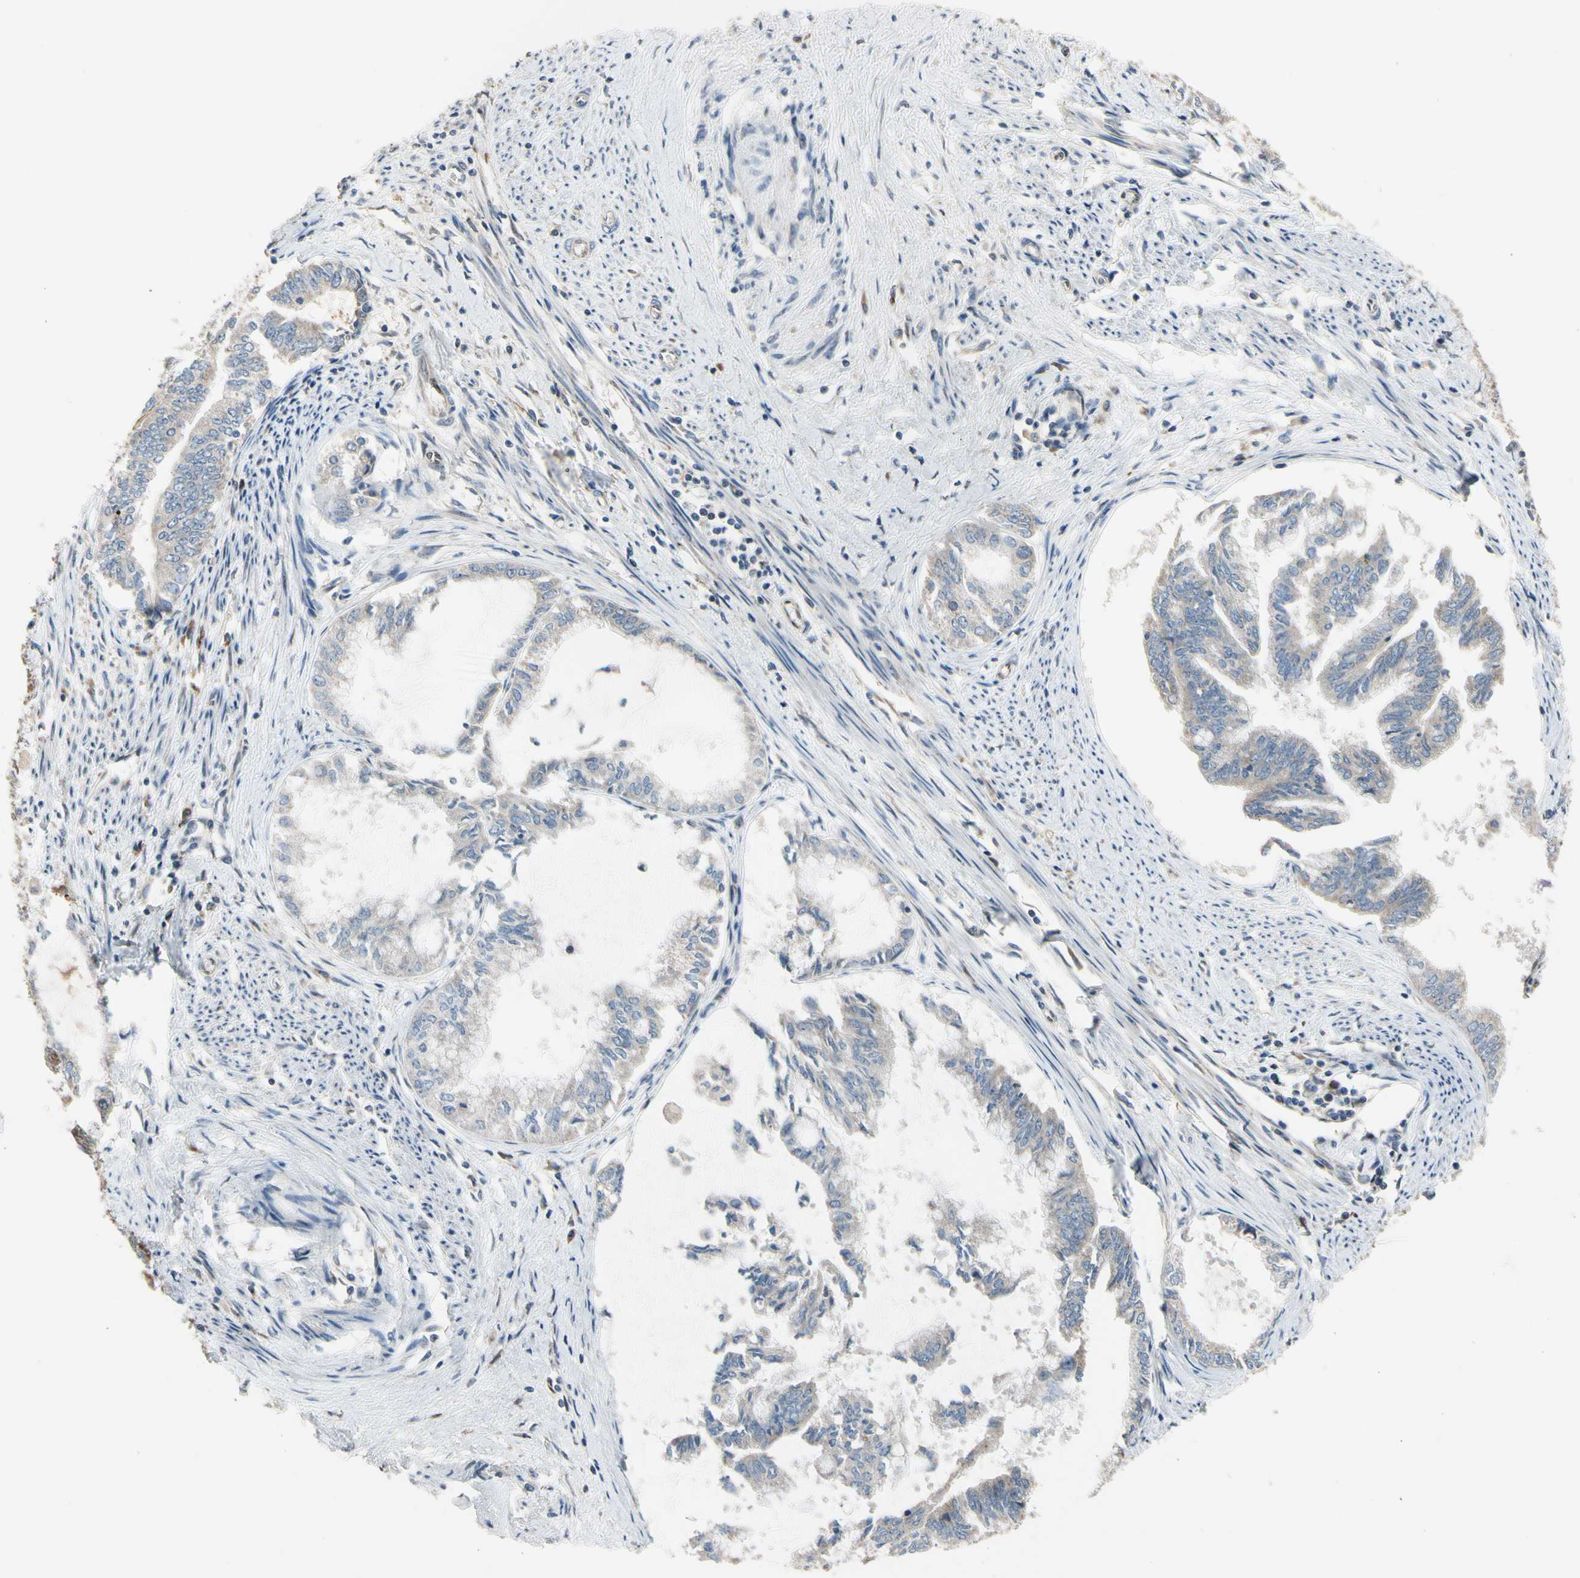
{"staining": {"intensity": "negative", "quantity": "none", "location": "none"}, "tissue": "endometrial cancer", "cell_type": "Tumor cells", "image_type": "cancer", "snomed": [{"axis": "morphology", "description": "Adenocarcinoma, NOS"}, {"axis": "topography", "description": "Endometrium"}], "caption": "High power microscopy image of an immunohistochemistry photomicrograph of endometrial cancer (adenocarcinoma), revealing no significant positivity in tumor cells.", "gene": "NPHP3", "patient": {"sex": "female", "age": 86}}